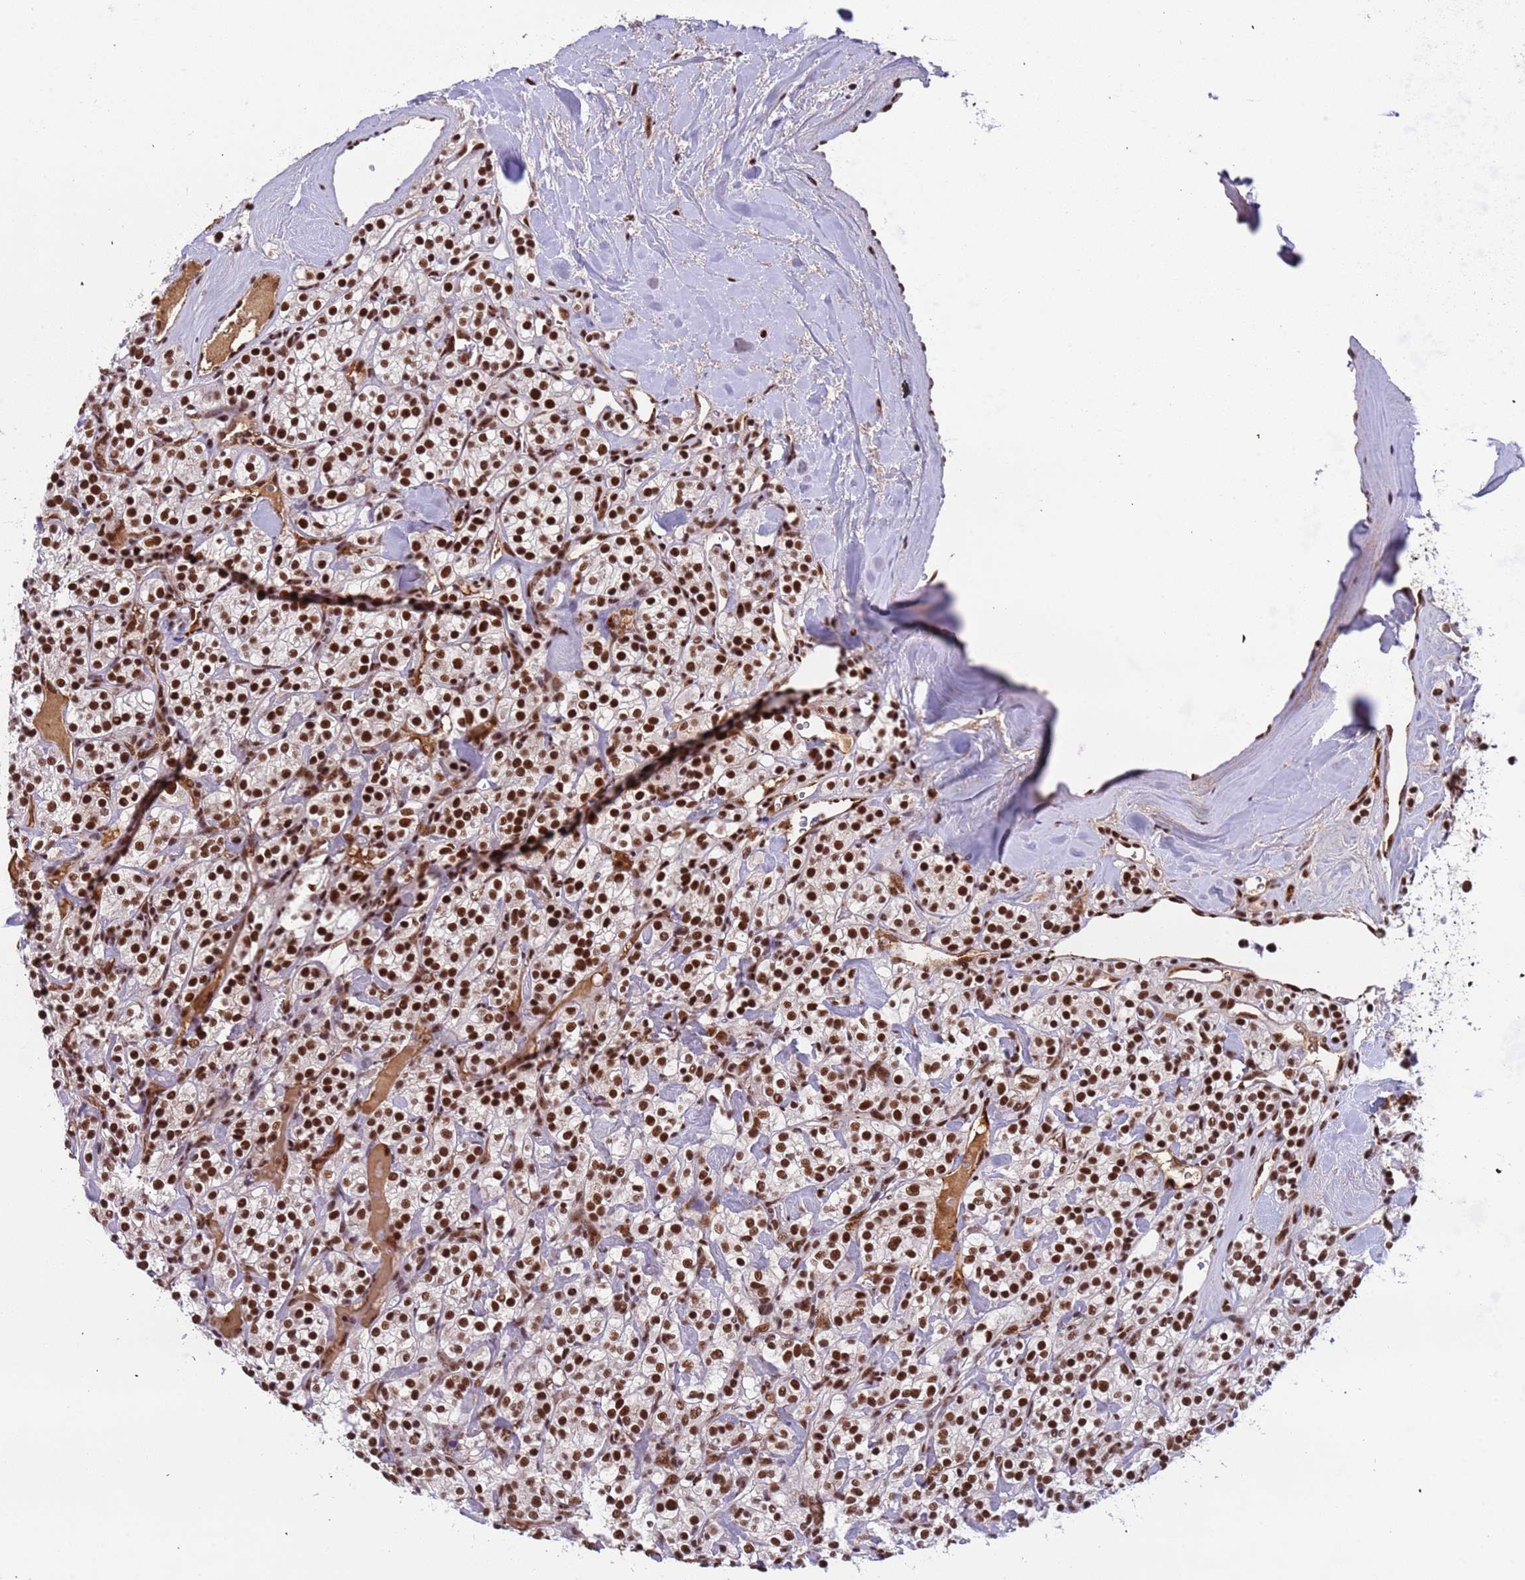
{"staining": {"intensity": "strong", "quantity": ">75%", "location": "nuclear"}, "tissue": "renal cancer", "cell_type": "Tumor cells", "image_type": "cancer", "snomed": [{"axis": "morphology", "description": "Adenocarcinoma, NOS"}, {"axis": "topography", "description": "Kidney"}], "caption": "About >75% of tumor cells in renal cancer (adenocarcinoma) show strong nuclear protein staining as visualized by brown immunohistochemical staining.", "gene": "SRRT", "patient": {"sex": "male", "age": 77}}